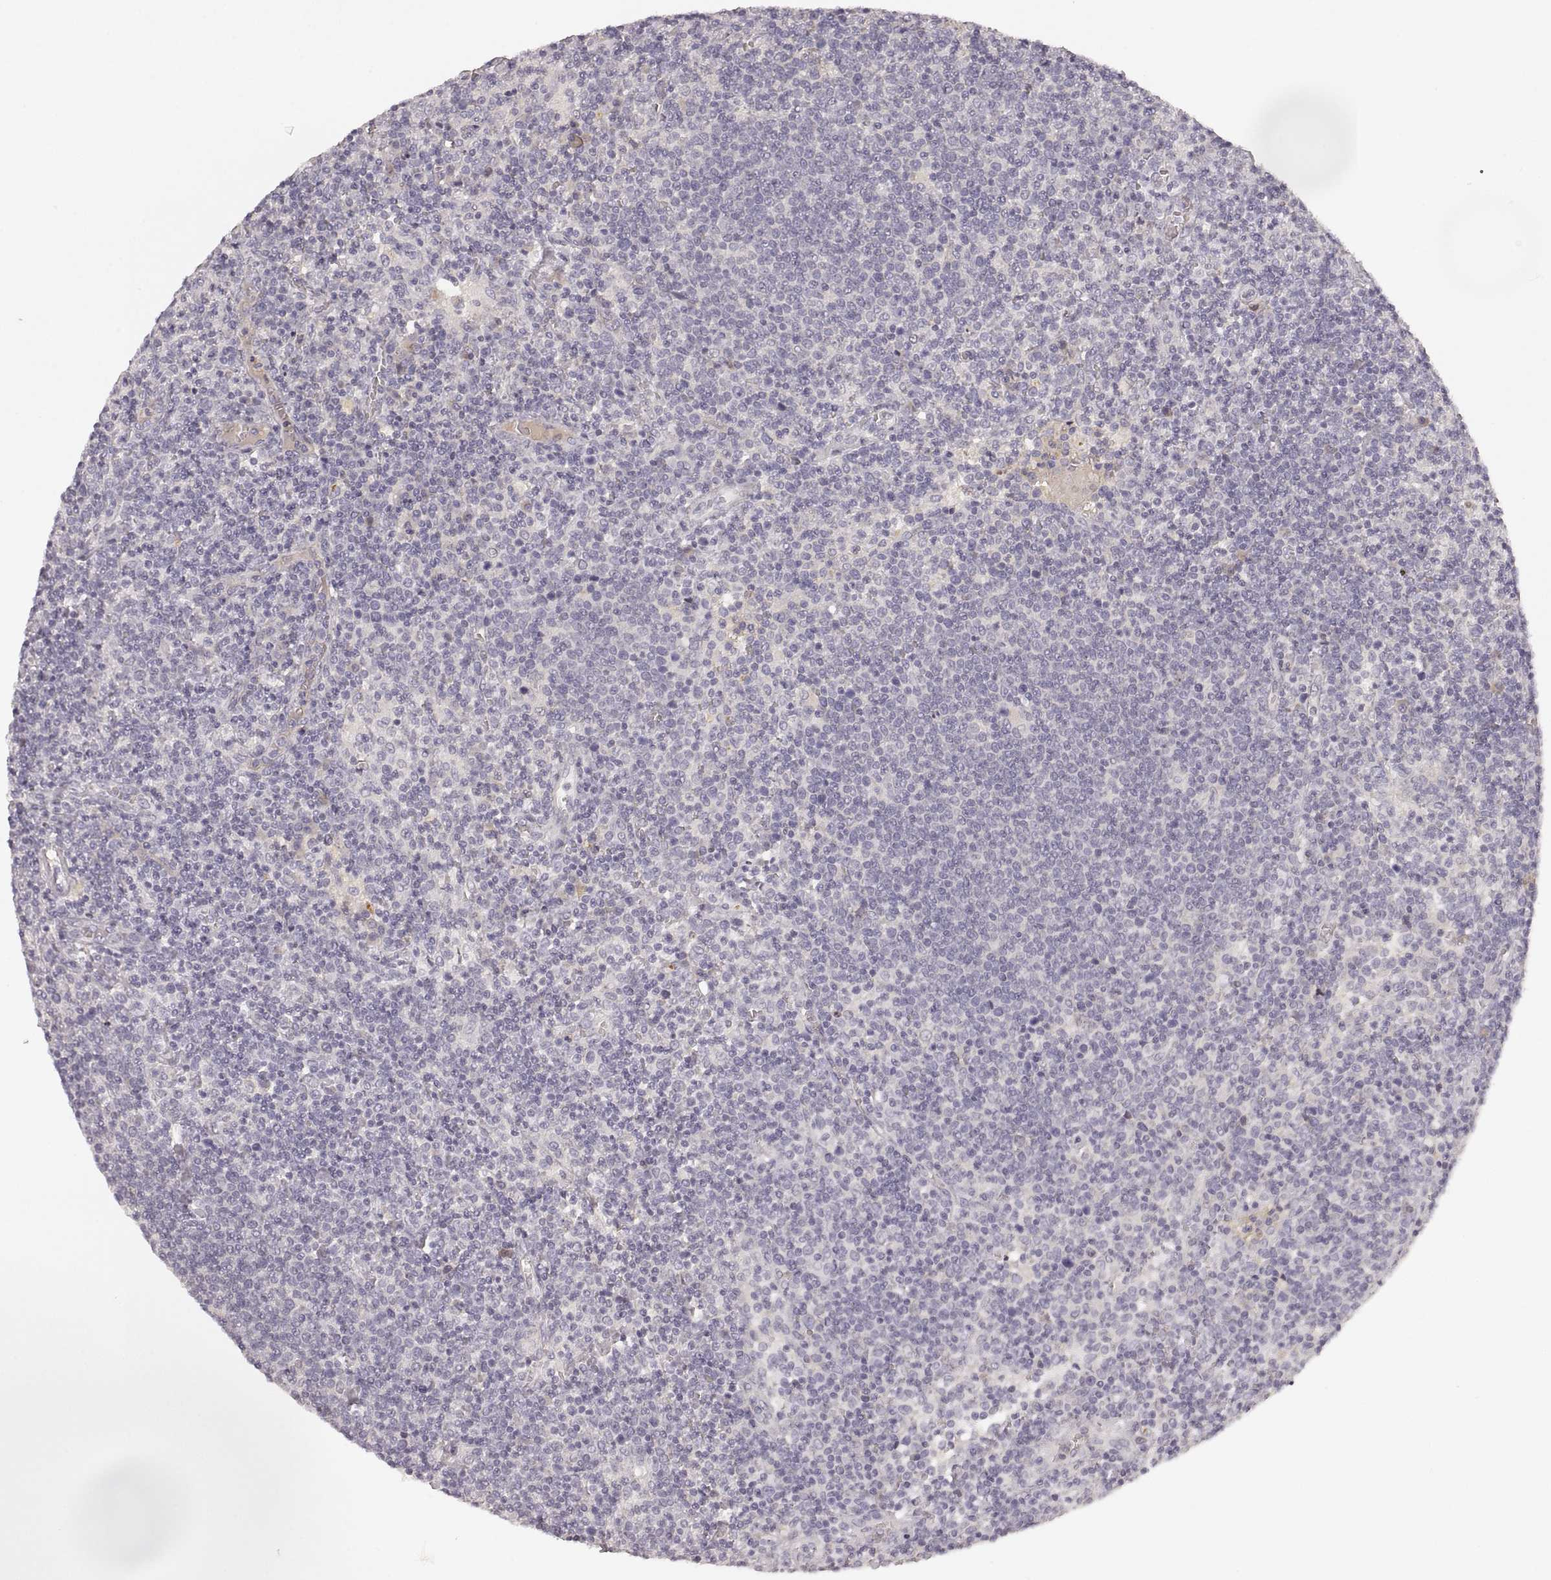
{"staining": {"intensity": "negative", "quantity": "none", "location": "none"}, "tissue": "lymphoma", "cell_type": "Tumor cells", "image_type": "cancer", "snomed": [{"axis": "morphology", "description": "Malignant lymphoma, non-Hodgkin's type, High grade"}, {"axis": "topography", "description": "Lymph node"}], "caption": "Tumor cells are negative for protein expression in human high-grade malignant lymphoma, non-Hodgkin's type.", "gene": "RUNDC3A", "patient": {"sex": "male", "age": 61}}